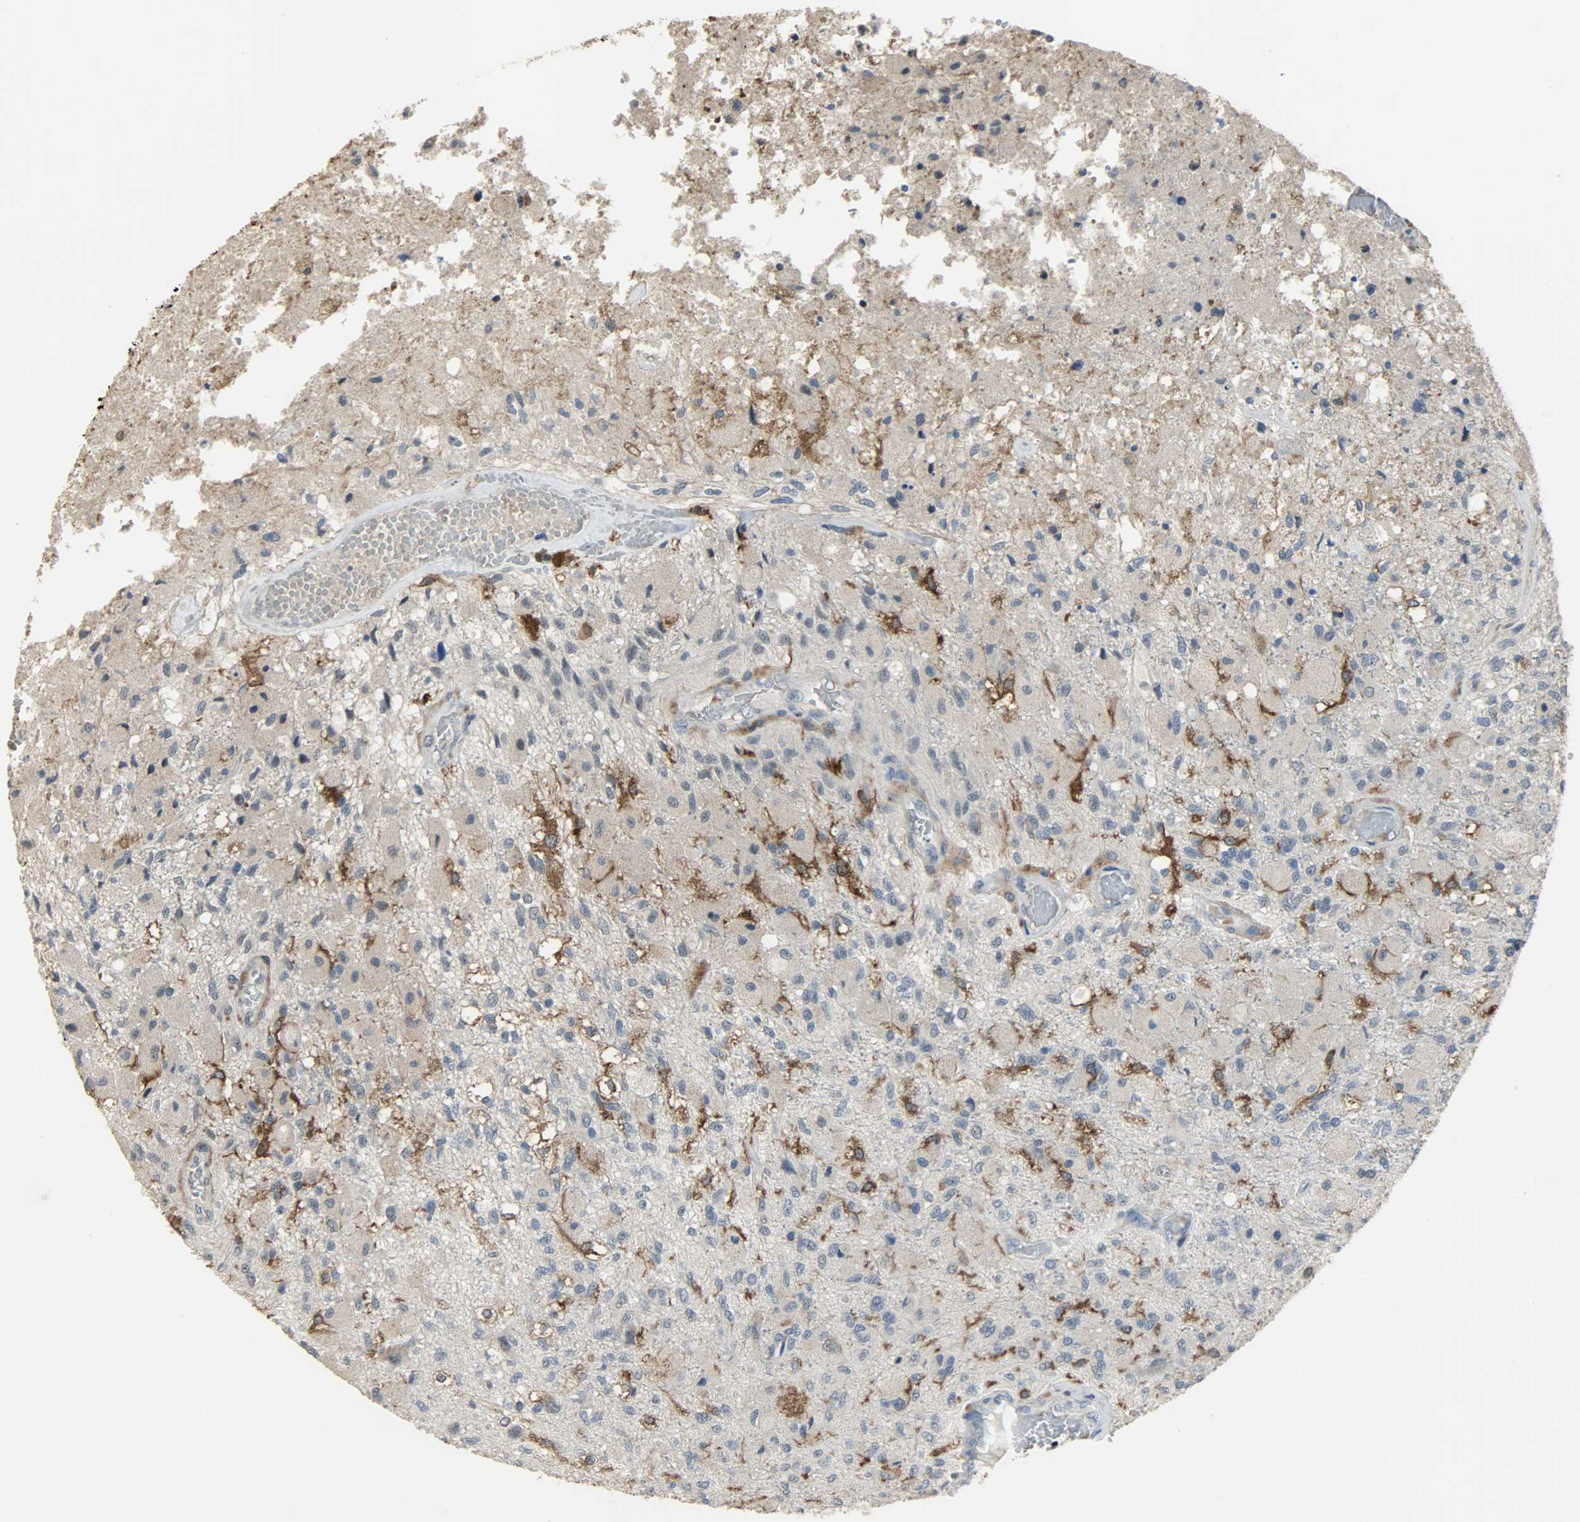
{"staining": {"intensity": "moderate", "quantity": "<25%", "location": "cytoplasmic/membranous"}, "tissue": "glioma", "cell_type": "Tumor cells", "image_type": "cancer", "snomed": [{"axis": "morphology", "description": "Normal tissue, NOS"}, {"axis": "morphology", "description": "Glioma, malignant, High grade"}, {"axis": "topography", "description": "Cerebral cortex"}], "caption": "High-grade glioma (malignant) was stained to show a protein in brown. There is low levels of moderate cytoplasmic/membranous expression in about <25% of tumor cells.", "gene": "SKAP2", "patient": {"sex": "male", "age": 77}}